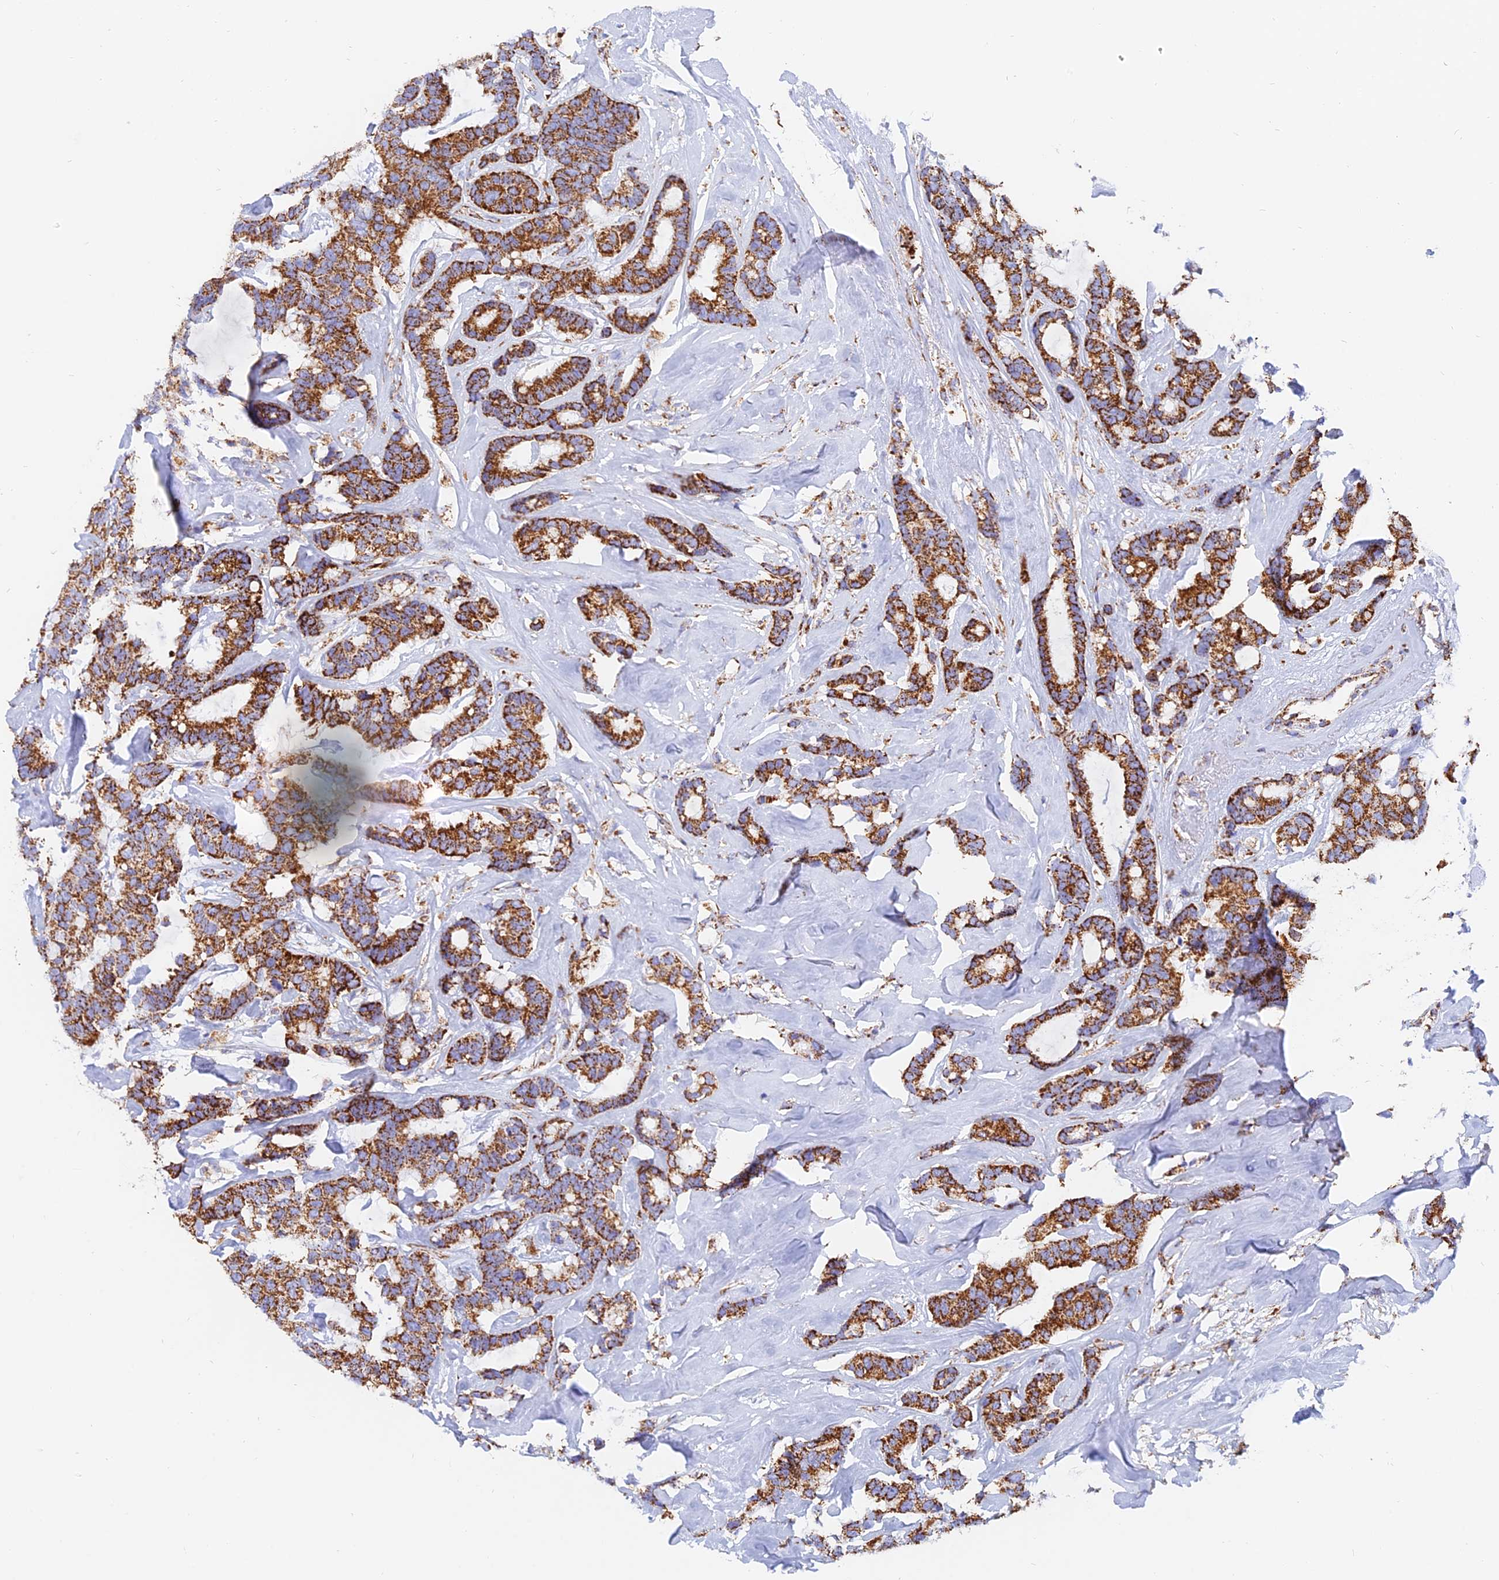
{"staining": {"intensity": "strong", "quantity": ">75%", "location": "cytoplasmic/membranous"}, "tissue": "breast cancer", "cell_type": "Tumor cells", "image_type": "cancer", "snomed": [{"axis": "morphology", "description": "Duct carcinoma"}, {"axis": "topography", "description": "Breast"}], "caption": "Immunohistochemical staining of breast cancer (intraductal carcinoma) reveals high levels of strong cytoplasmic/membranous protein staining in about >75% of tumor cells.", "gene": "NDUFB6", "patient": {"sex": "female", "age": 87}}